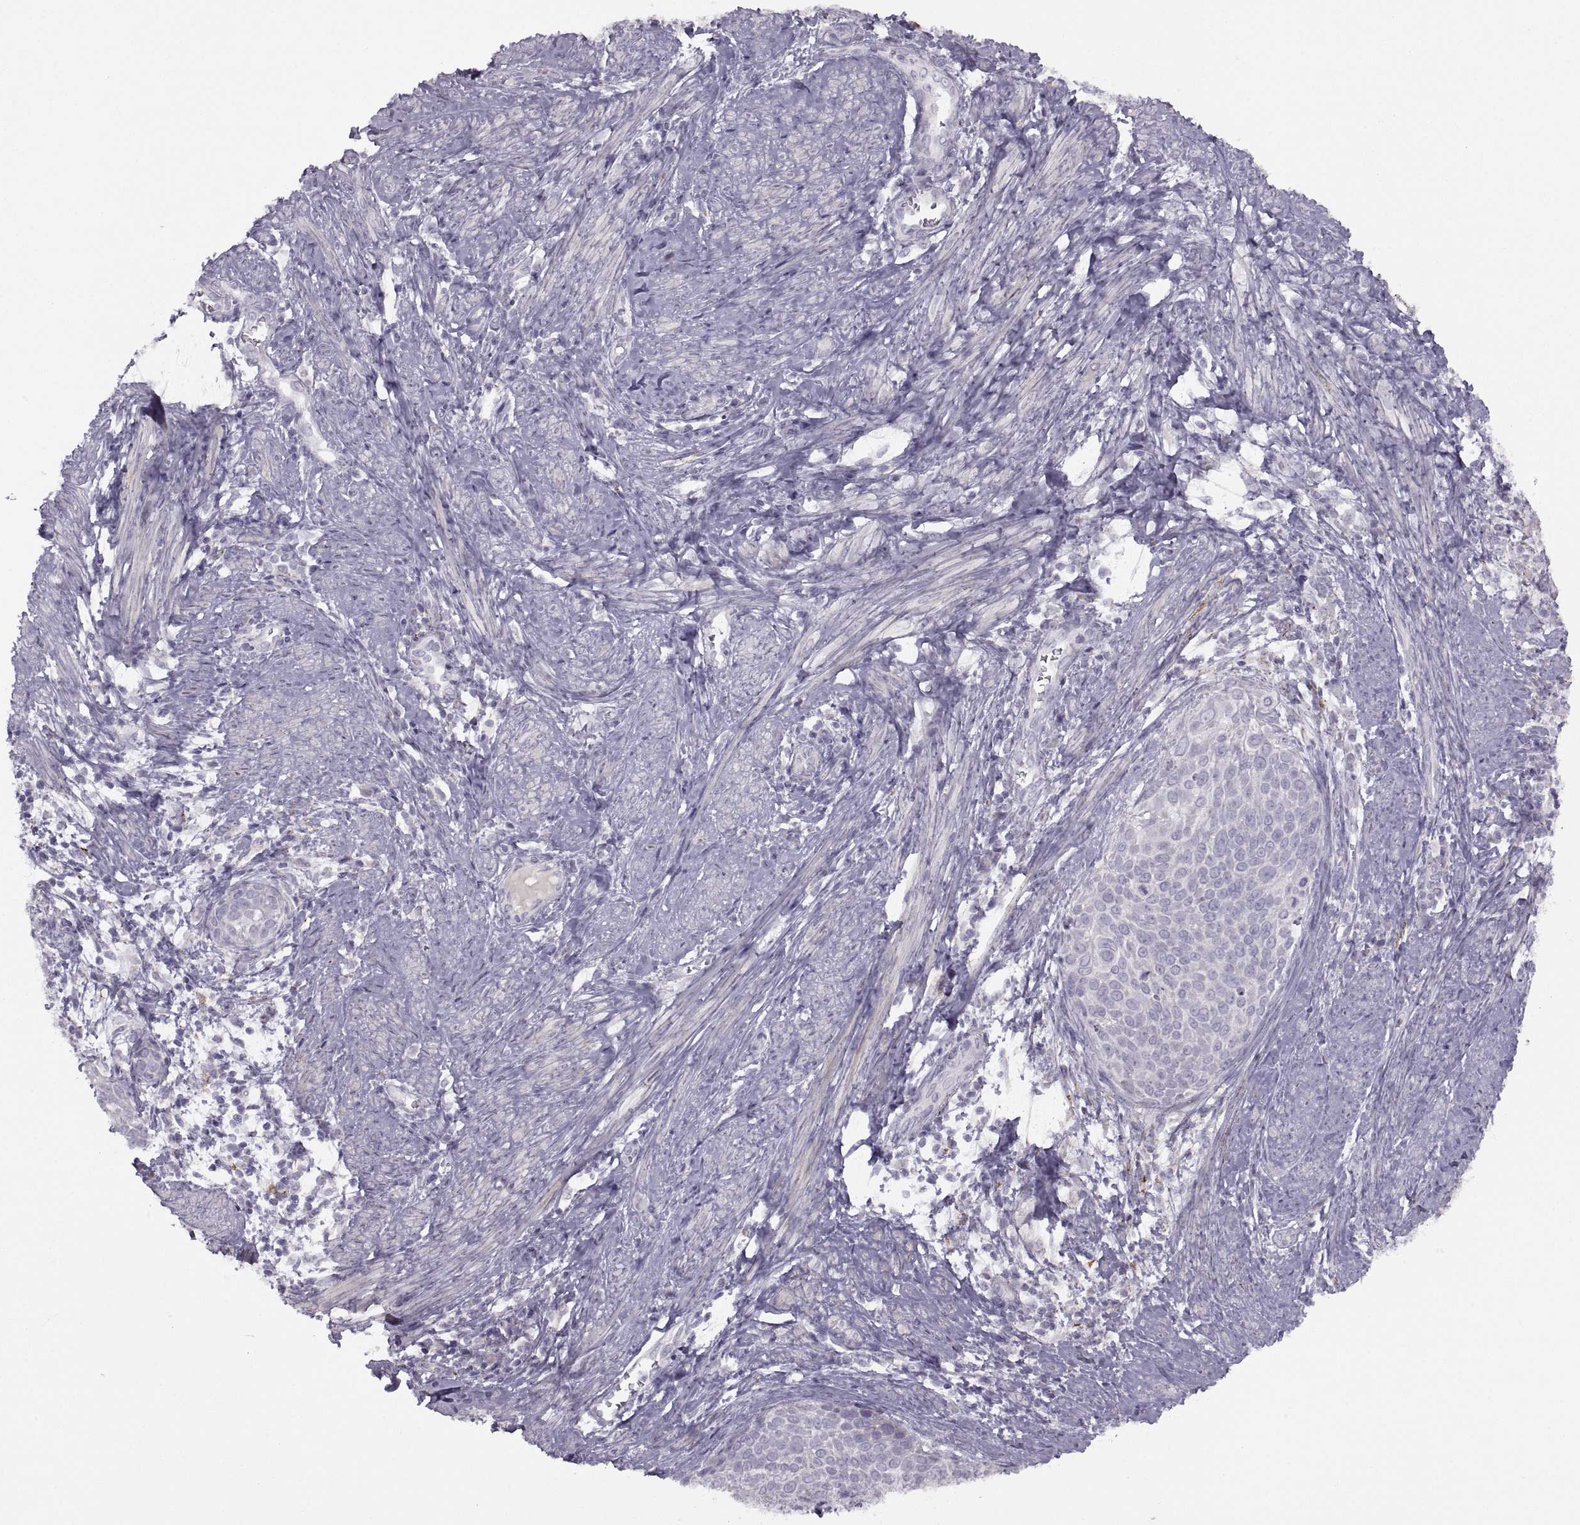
{"staining": {"intensity": "negative", "quantity": "none", "location": "none"}, "tissue": "cervical cancer", "cell_type": "Tumor cells", "image_type": "cancer", "snomed": [{"axis": "morphology", "description": "Squamous cell carcinoma, NOS"}, {"axis": "topography", "description": "Cervix"}], "caption": "The photomicrograph displays no significant expression in tumor cells of squamous cell carcinoma (cervical).", "gene": "PIERCE1", "patient": {"sex": "female", "age": 39}}